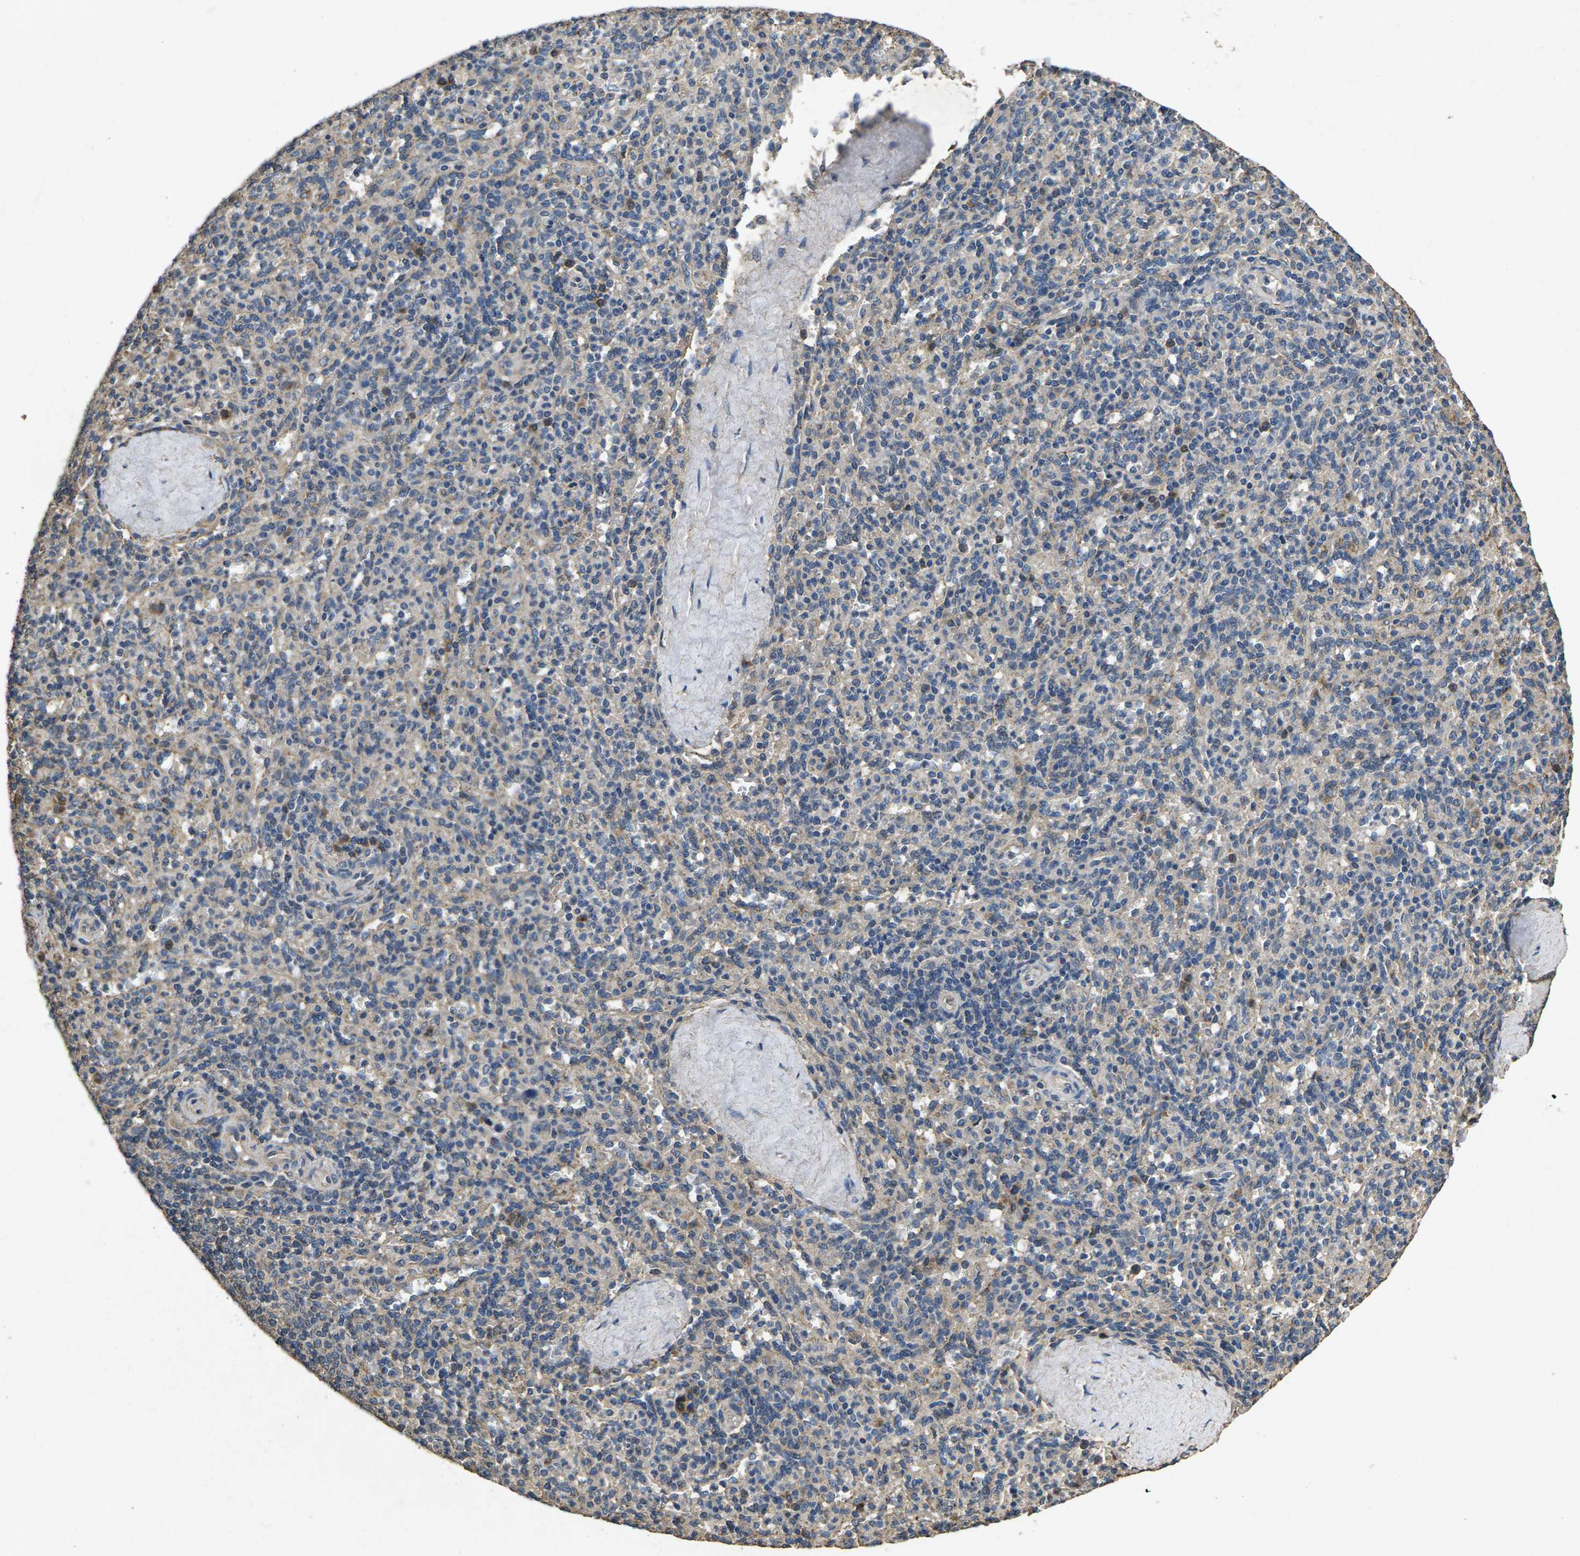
{"staining": {"intensity": "moderate", "quantity": "<25%", "location": "cytoplasmic/membranous"}, "tissue": "spleen", "cell_type": "Cells in red pulp", "image_type": "normal", "snomed": [{"axis": "morphology", "description": "Normal tissue, NOS"}, {"axis": "topography", "description": "Spleen"}], "caption": "Cells in red pulp display low levels of moderate cytoplasmic/membranous expression in approximately <25% of cells in normal spleen.", "gene": "B4GAT1", "patient": {"sex": "male", "age": 36}}